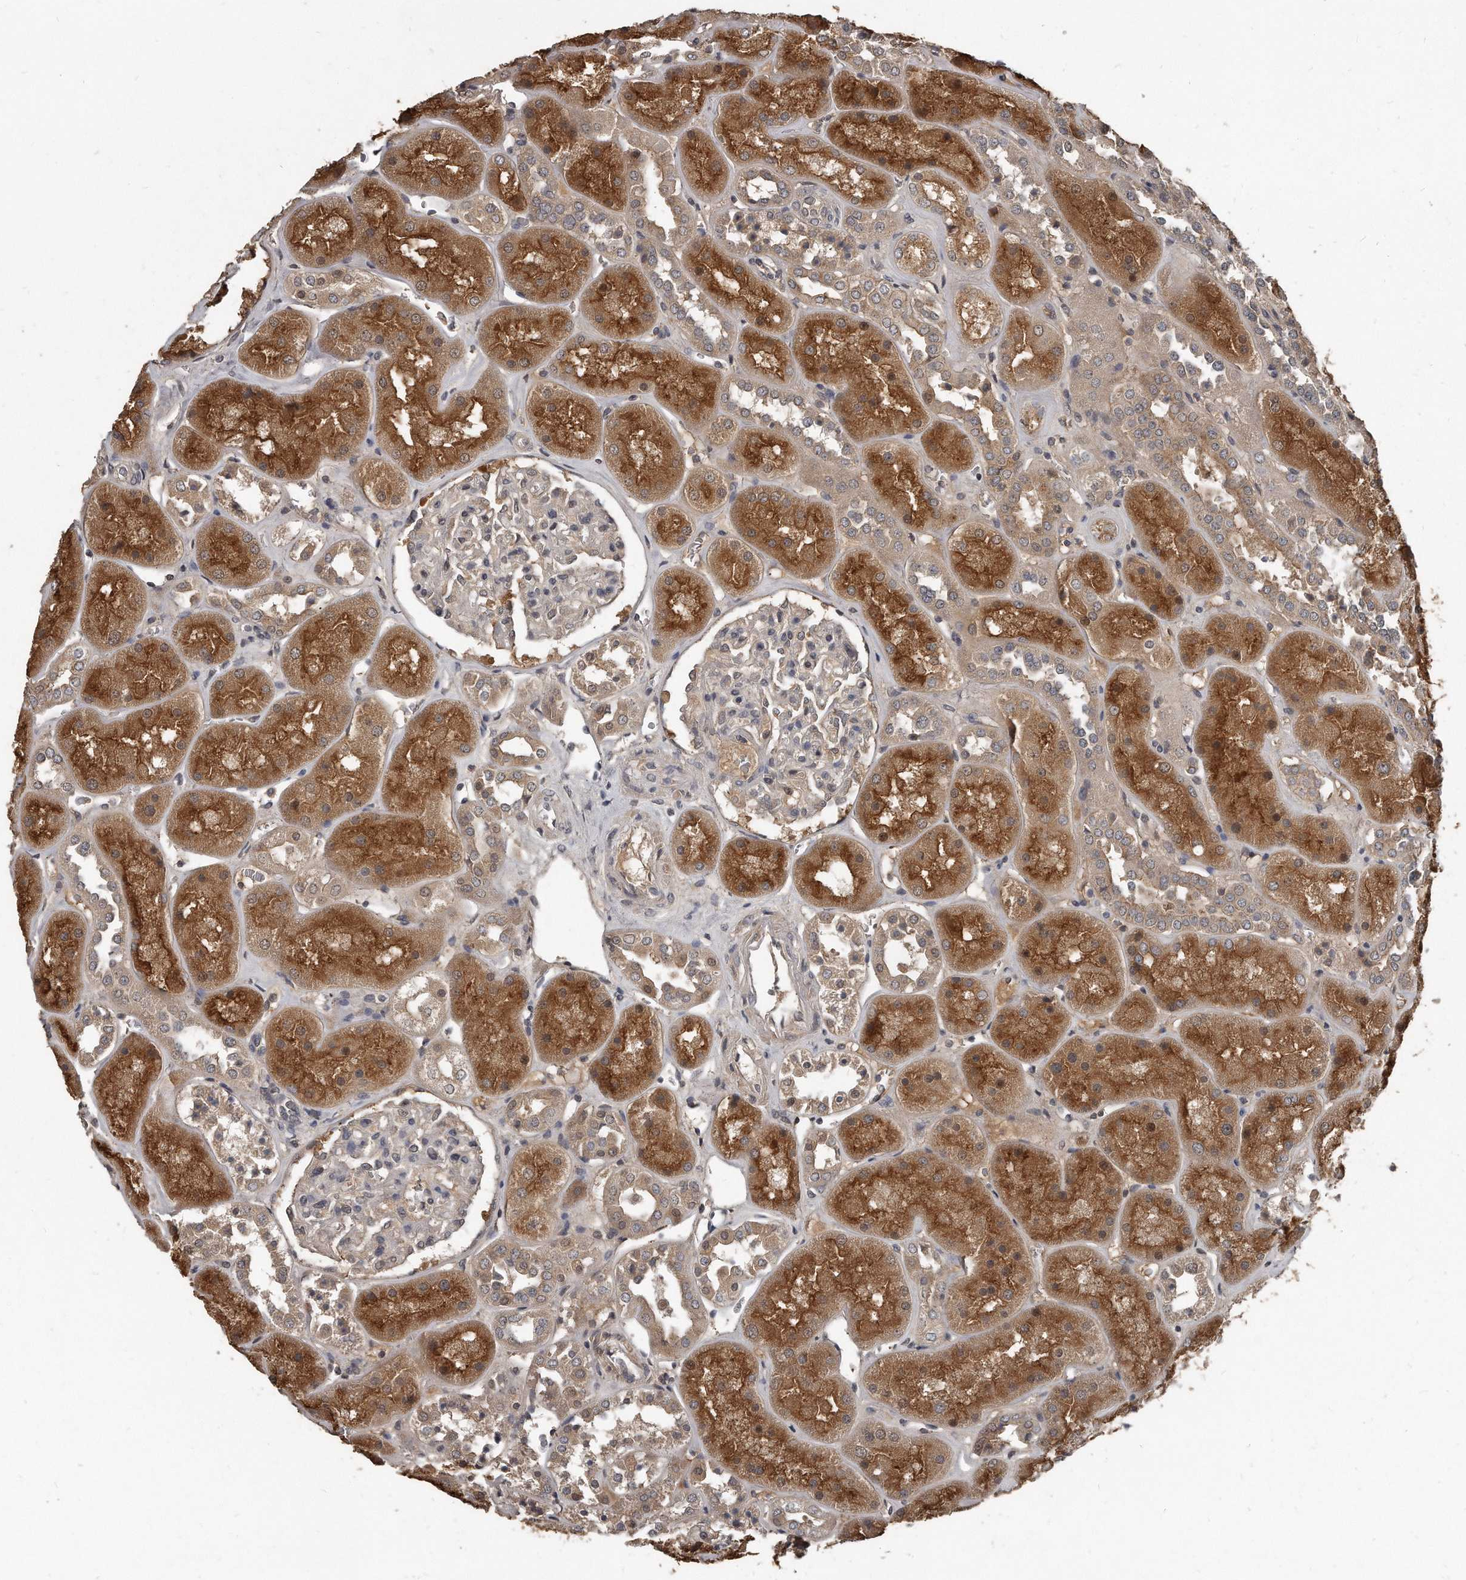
{"staining": {"intensity": "weak", "quantity": "<25%", "location": "cytoplasmic/membranous"}, "tissue": "kidney", "cell_type": "Cells in glomeruli", "image_type": "normal", "snomed": [{"axis": "morphology", "description": "Normal tissue, NOS"}, {"axis": "topography", "description": "Kidney"}], "caption": "This is an IHC histopathology image of unremarkable human kidney. There is no positivity in cells in glomeruli.", "gene": "GRB10", "patient": {"sex": "male", "age": 70}}